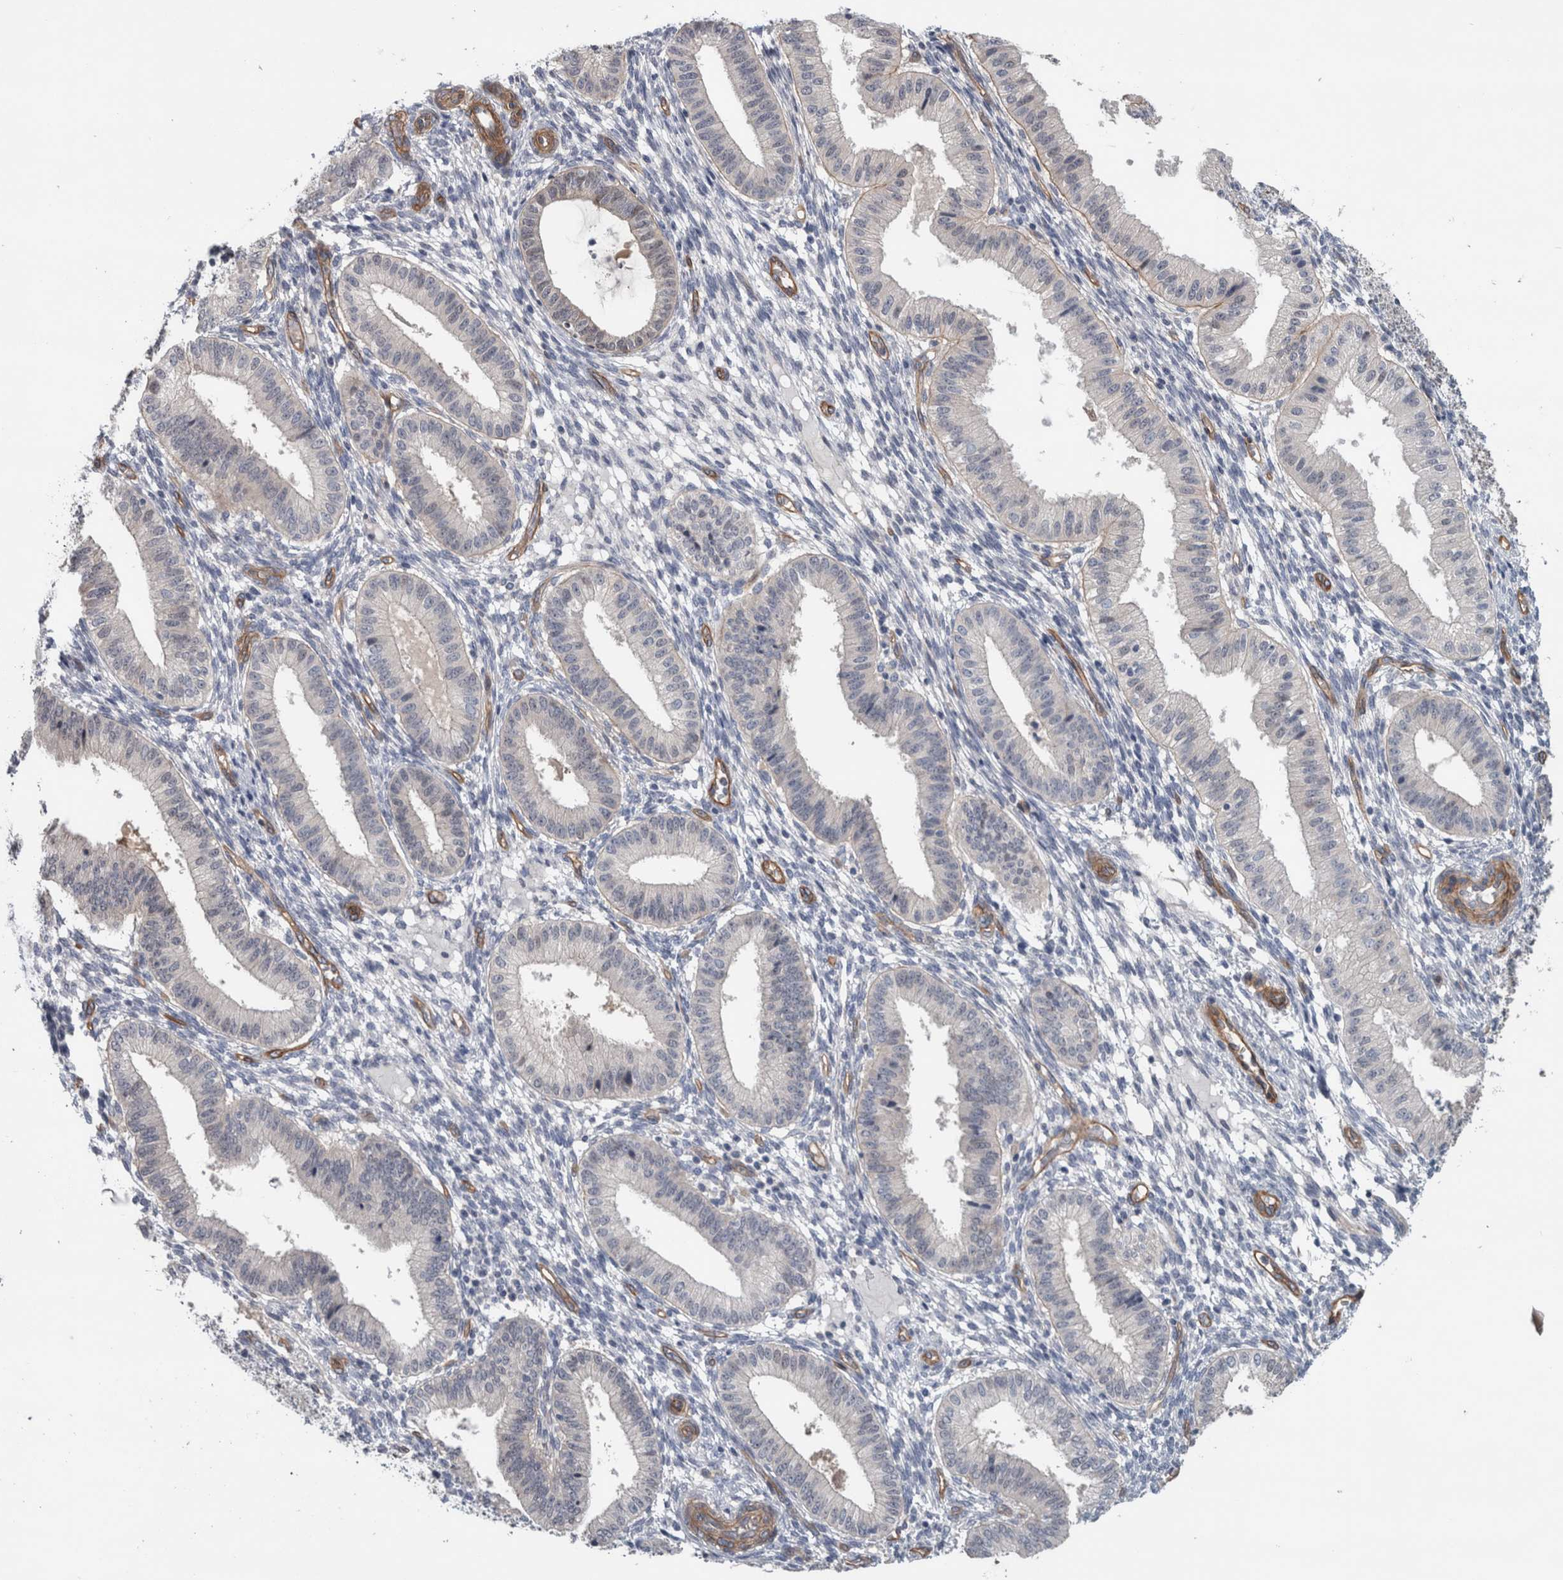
{"staining": {"intensity": "negative", "quantity": "none", "location": "none"}, "tissue": "endometrium", "cell_type": "Cells in endometrial stroma", "image_type": "normal", "snomed": [{"axis": "morphology", "description": "Normal tissue, NOS"}, {"axis": "topography", "description": "Endometrium"}], "caption": "Immunohistochemistry histopathology image of unremarkable endometrium: human endometrium stained with DAB exhibits no significant protein positivity in cells in endometrial stroma. Nuclei are stained in blue.", "gene": "BCAM", "patient": {"sex": "female", "age": 39}}